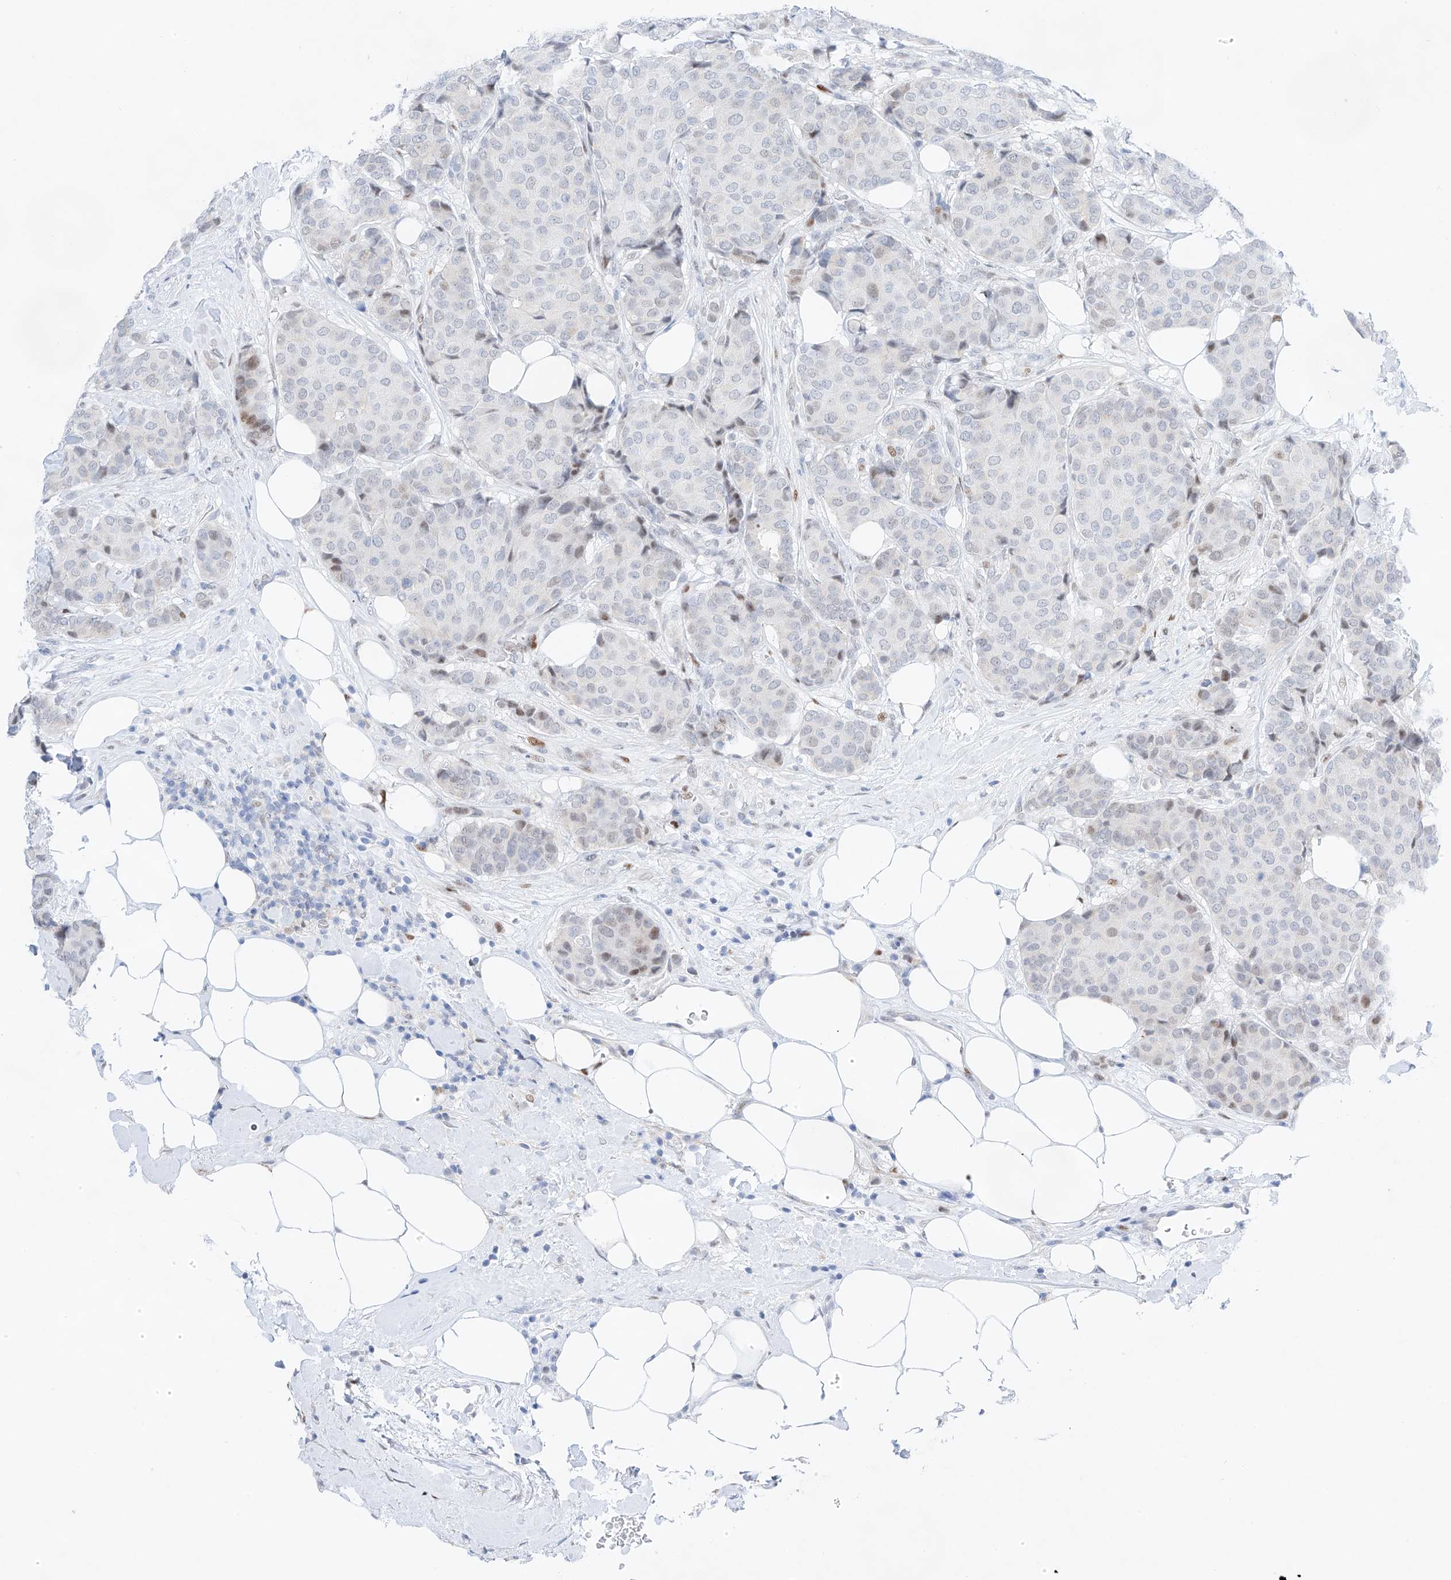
{"staining": {"intensity": "negative", "quantity": "none", "location": "none"}, "tissue": "breast cancer", "cell_type": "Tumor cells", "image_type": "cancer", "snomed": [{"axis": "morphology", "description": "Duct carcinoma"}, {"axis": "topography", "description": "Breast"}], "caption": "Tumor cells show no significant protein positivity in infiltrating ductal carcinoma (breast).", "gene": "NT5C3B", "patient": {"sex": "female", "age": 75}}